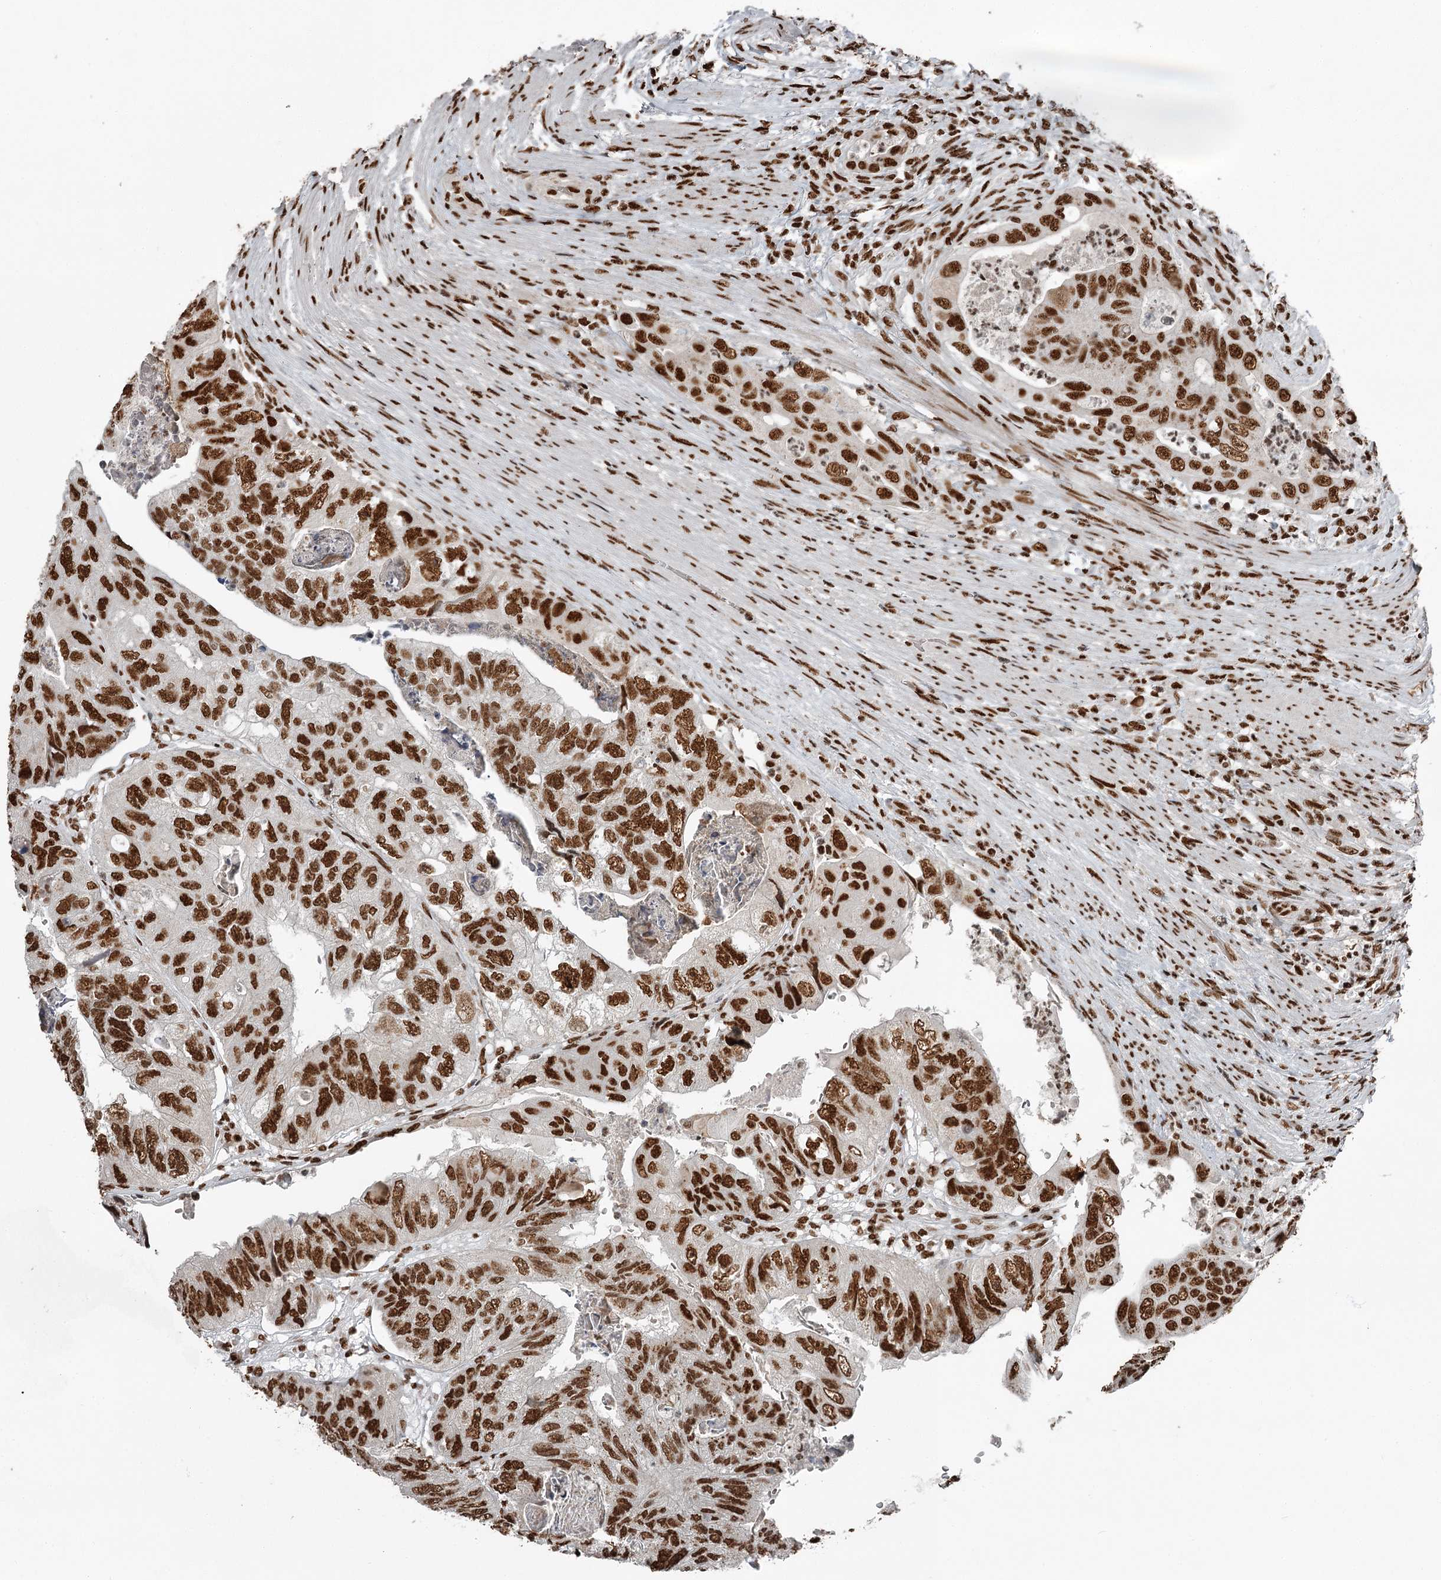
{"staining": {"intensity": "strong", "quantity": ">75%", "location": "nuclear"}, "tissue": "colorectal cancer", "cell_type": "Tumor cells", "image_type": "cancer", "snomed": [{"axis": "morphology", "description": "Adenocarcinoma, NOS"}, {"axis": "topography", "description": "Rectum"}], "caption": "DAB immunohistochemical staining of human colorectal cancer demonstrates strong nuclear protein staining in about >75% of tumor cells.", "gene": "RBBP7", "patient": {"sex": "male", "age": 63}}